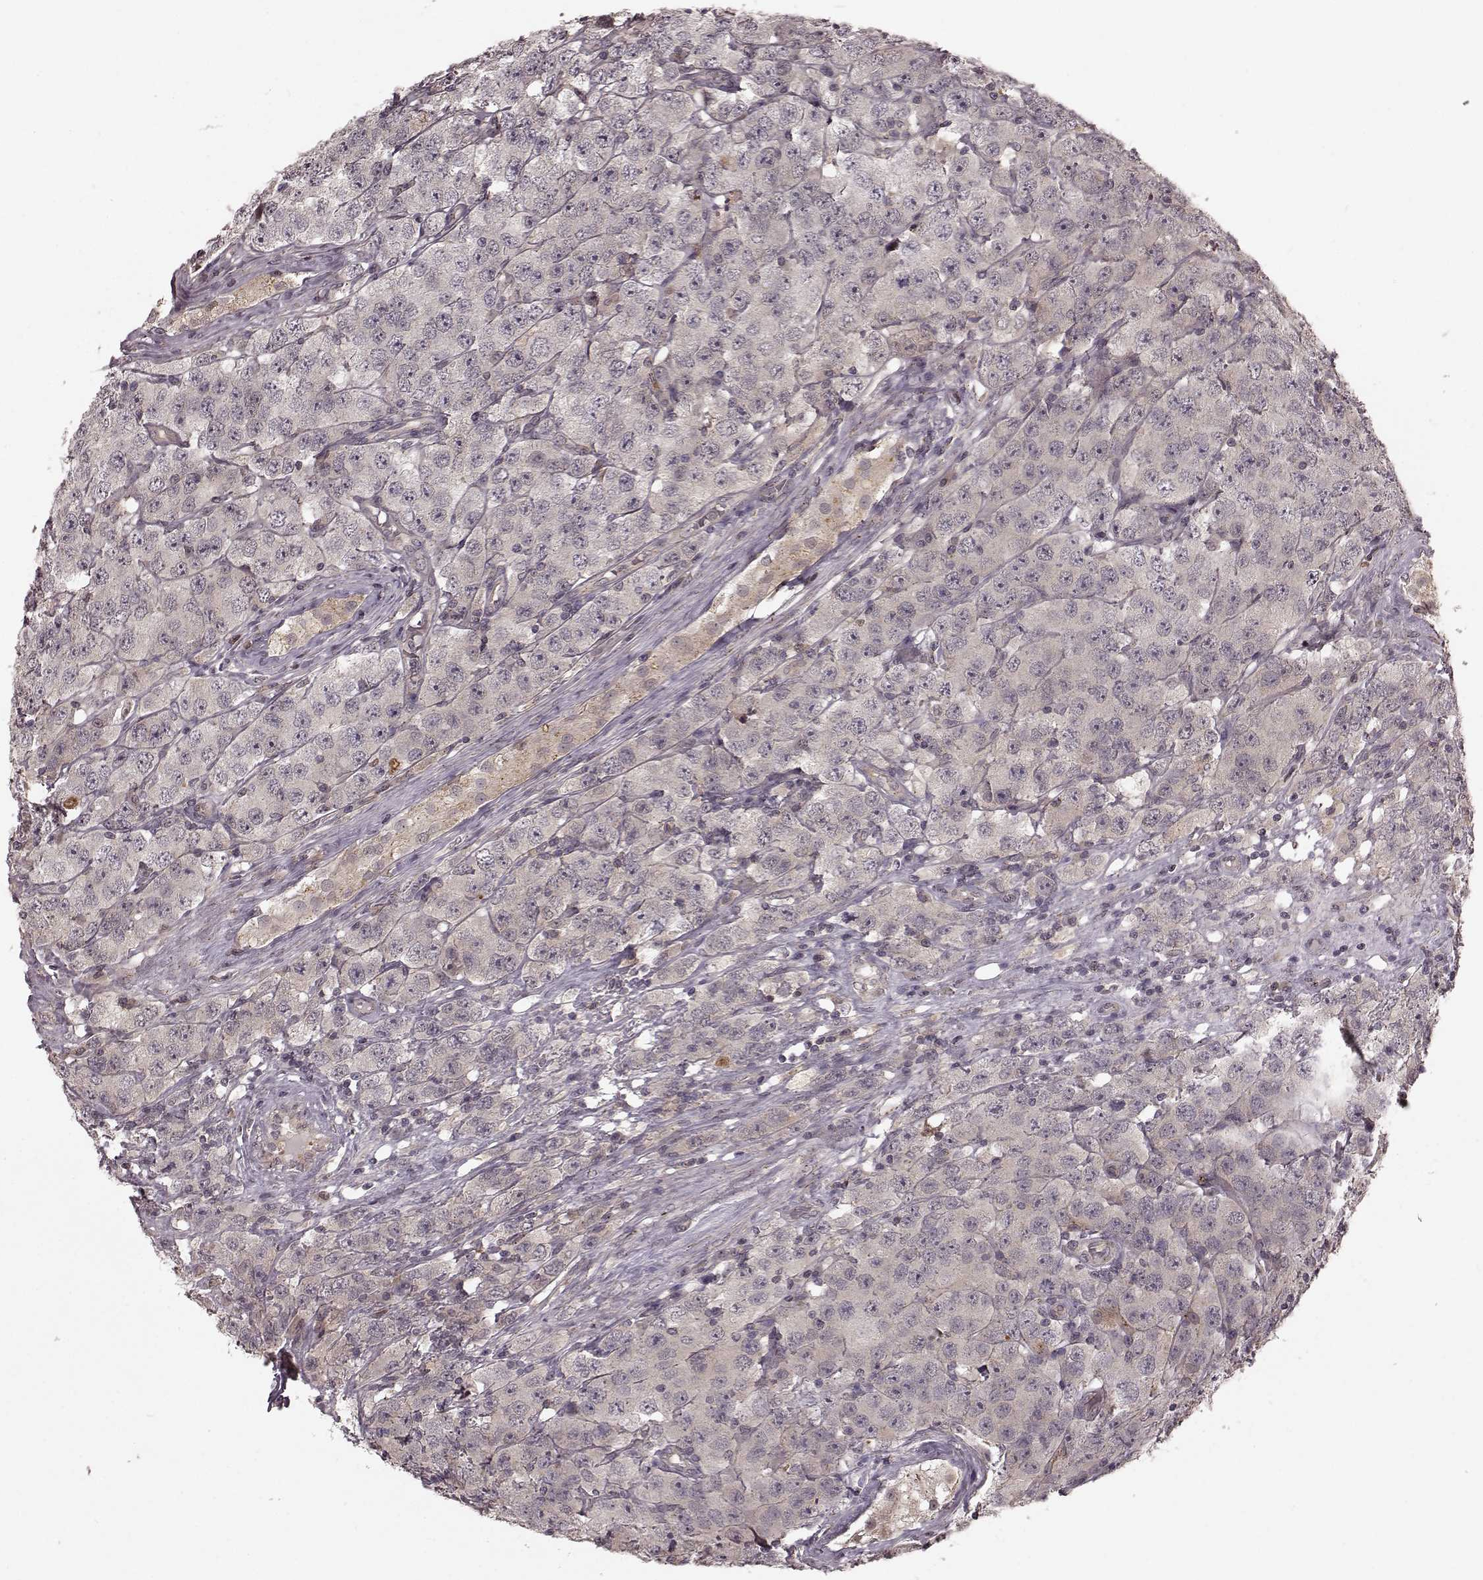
{"staining": {"intensity": "negative", "quantity": "none", "location": "none"}, "tissue": "testis cancer", "cell_type": "Tumor cells", "image_type": "cancer", "snomed": [{"axis": "morphology", "description": "Seminoma, NOS"}, {"axis": "topography", "description": "Testis"}], "caption": "This micrograph is of testis seminoma stained with immunohistochemistry to label a protein in brown with the nuclei are counter-stained blue. There is no expression in tumor cells.", "gene": "GSS", "patient": {"sex": "male", "age": 52}}